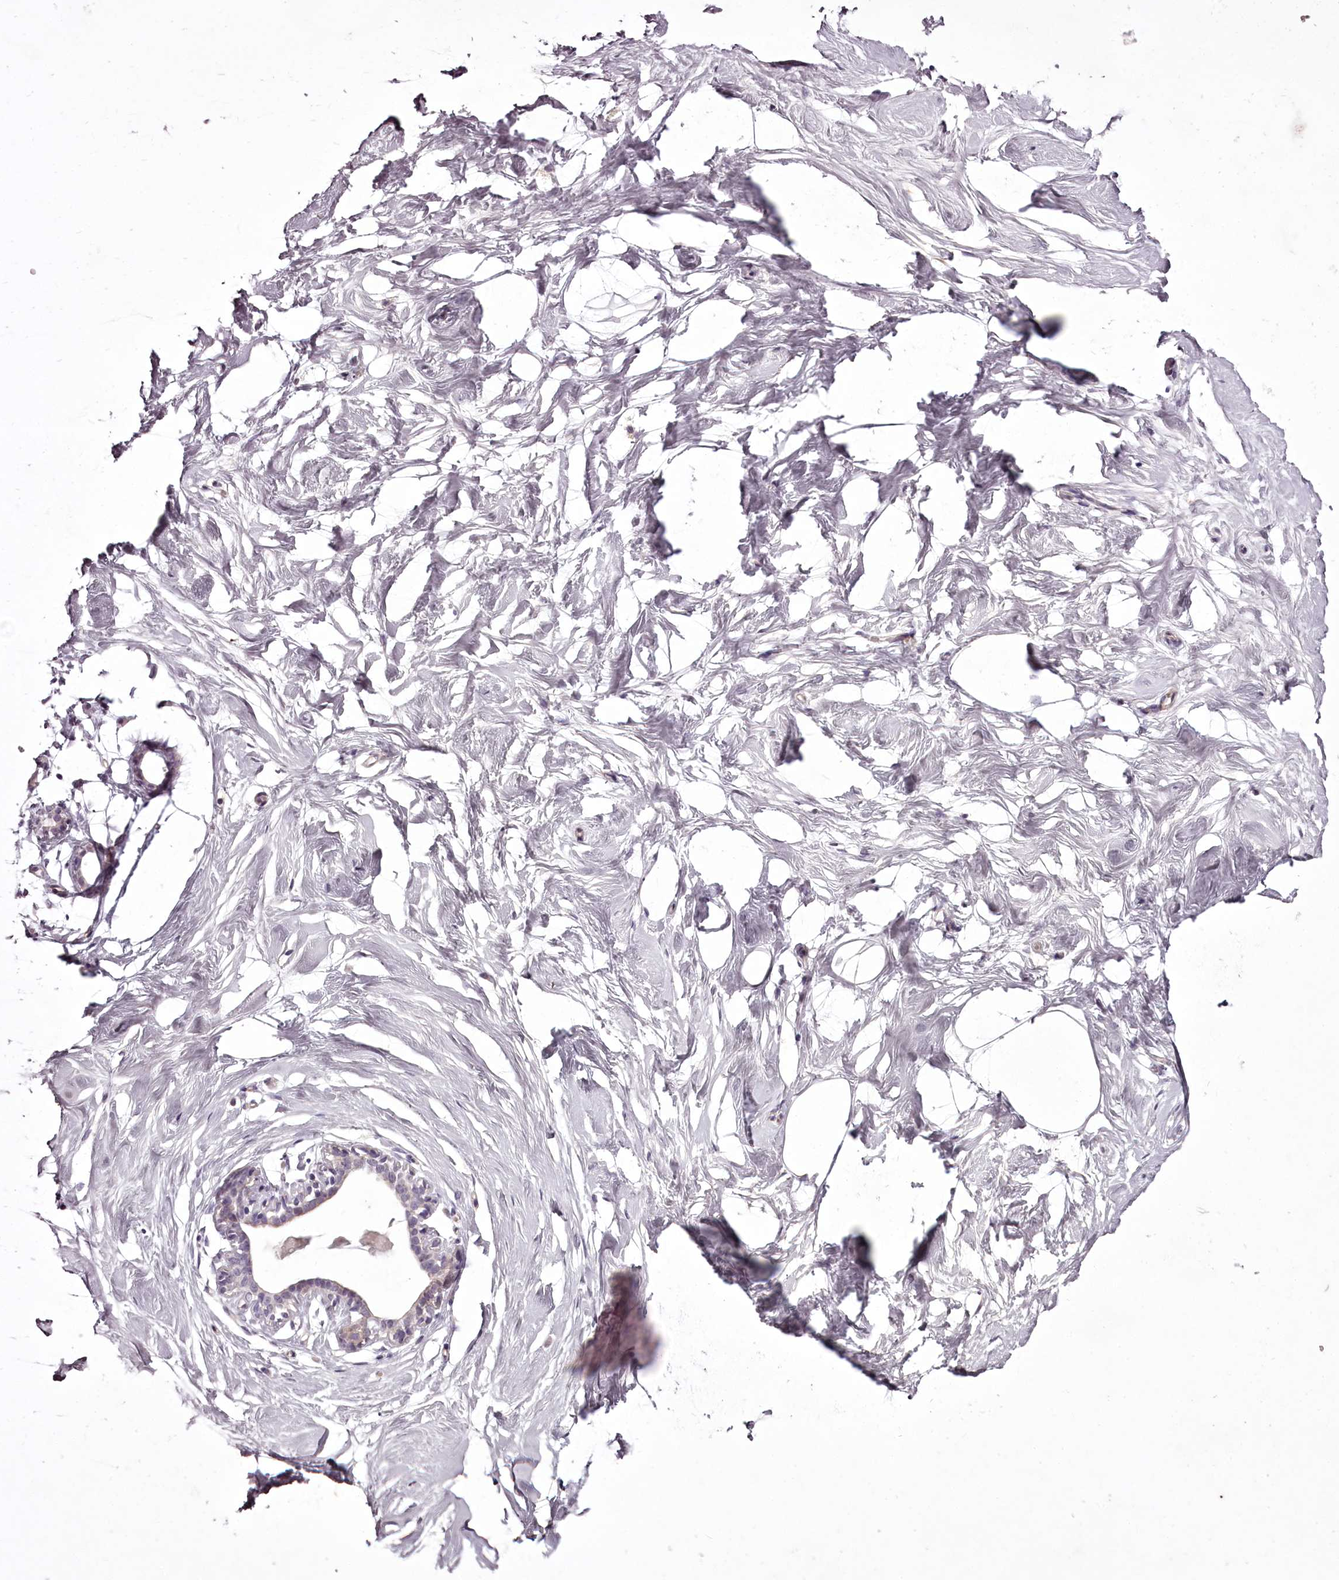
{"staining": {"intensity": "negative", "quantity": "none", "location": "none"}, "tissue": "breast", "cell_type": "Adipocytes", "image_type": "normal", "snomed": [{"axis": "morphology", "description": "Normal tissue, NOS"}, {"axis": "morphology", "description": "Adenoma, NOS"}, {"axis": "topography", "description": "Breast"}], "caption": "IHC image of unremarkable human breast stained for a protein (brown), which demonstrates no positivity in adipocytes. The staining is performed using DAB (3,3'-diaminobenzidine) brown chromogen with nuclei counter-stained in using hematoxylin.", "gene": "C1orf56", "patient": {"sex": "female", "age": 23}}